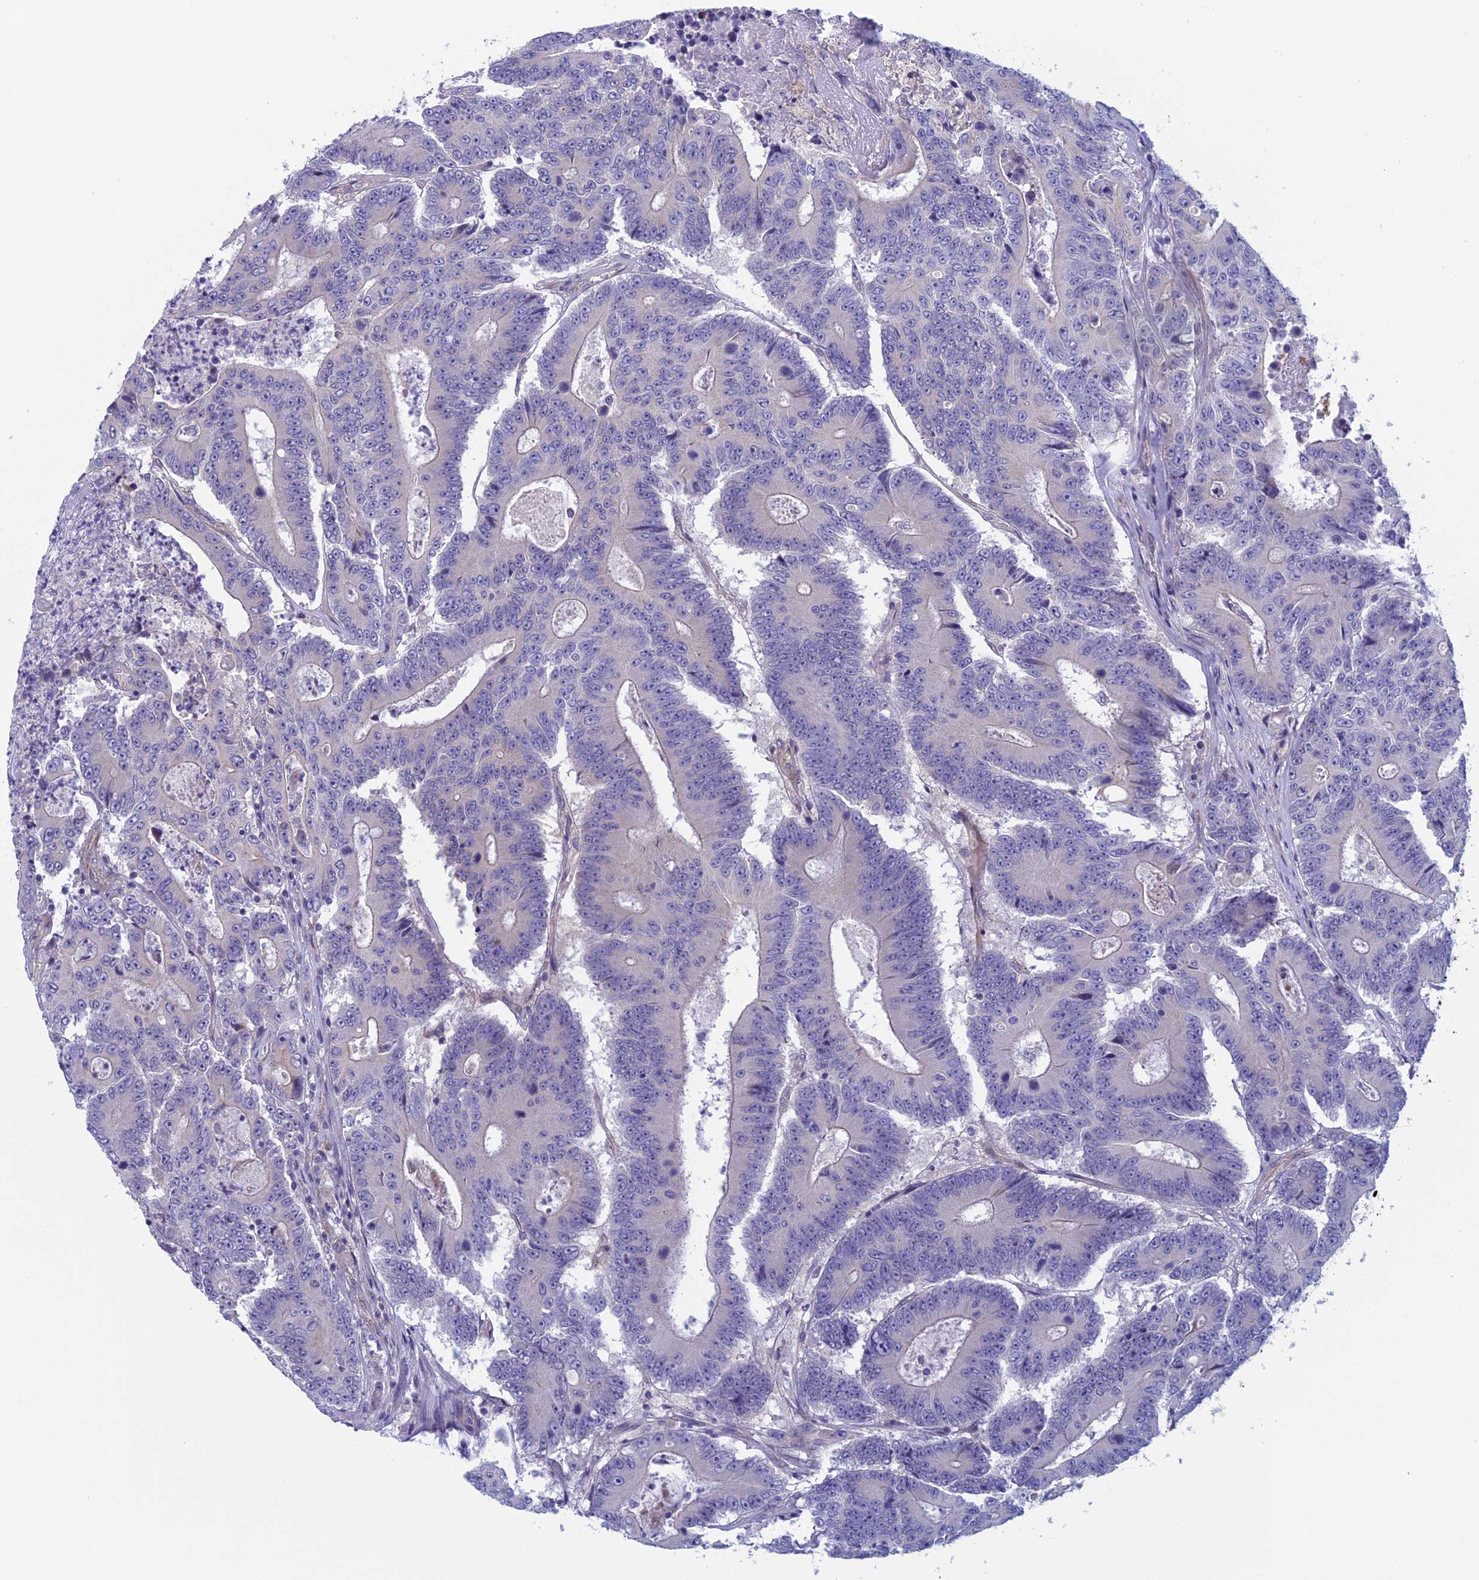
{"staining": {"intensity": "negative", "quantity": "none", "location": "none"}, "tissue": "colorectal cancer", "cell_type": "Tumor cells", "image_type": "cancer", "snomed": [{"axis": "morphology", "description": "Adenocarcinoma, NOS"}, {"axis": "topography", "description": "Colon"}], "caption": "An image of human colorectal cancer (adenocarcinoma) is negative for staining in tumor cells. (Brightfield microscopy of DAB IHC at high magnification).", "gene": "CNOT6L", "patient": {"sex": "male", "age": 83}}